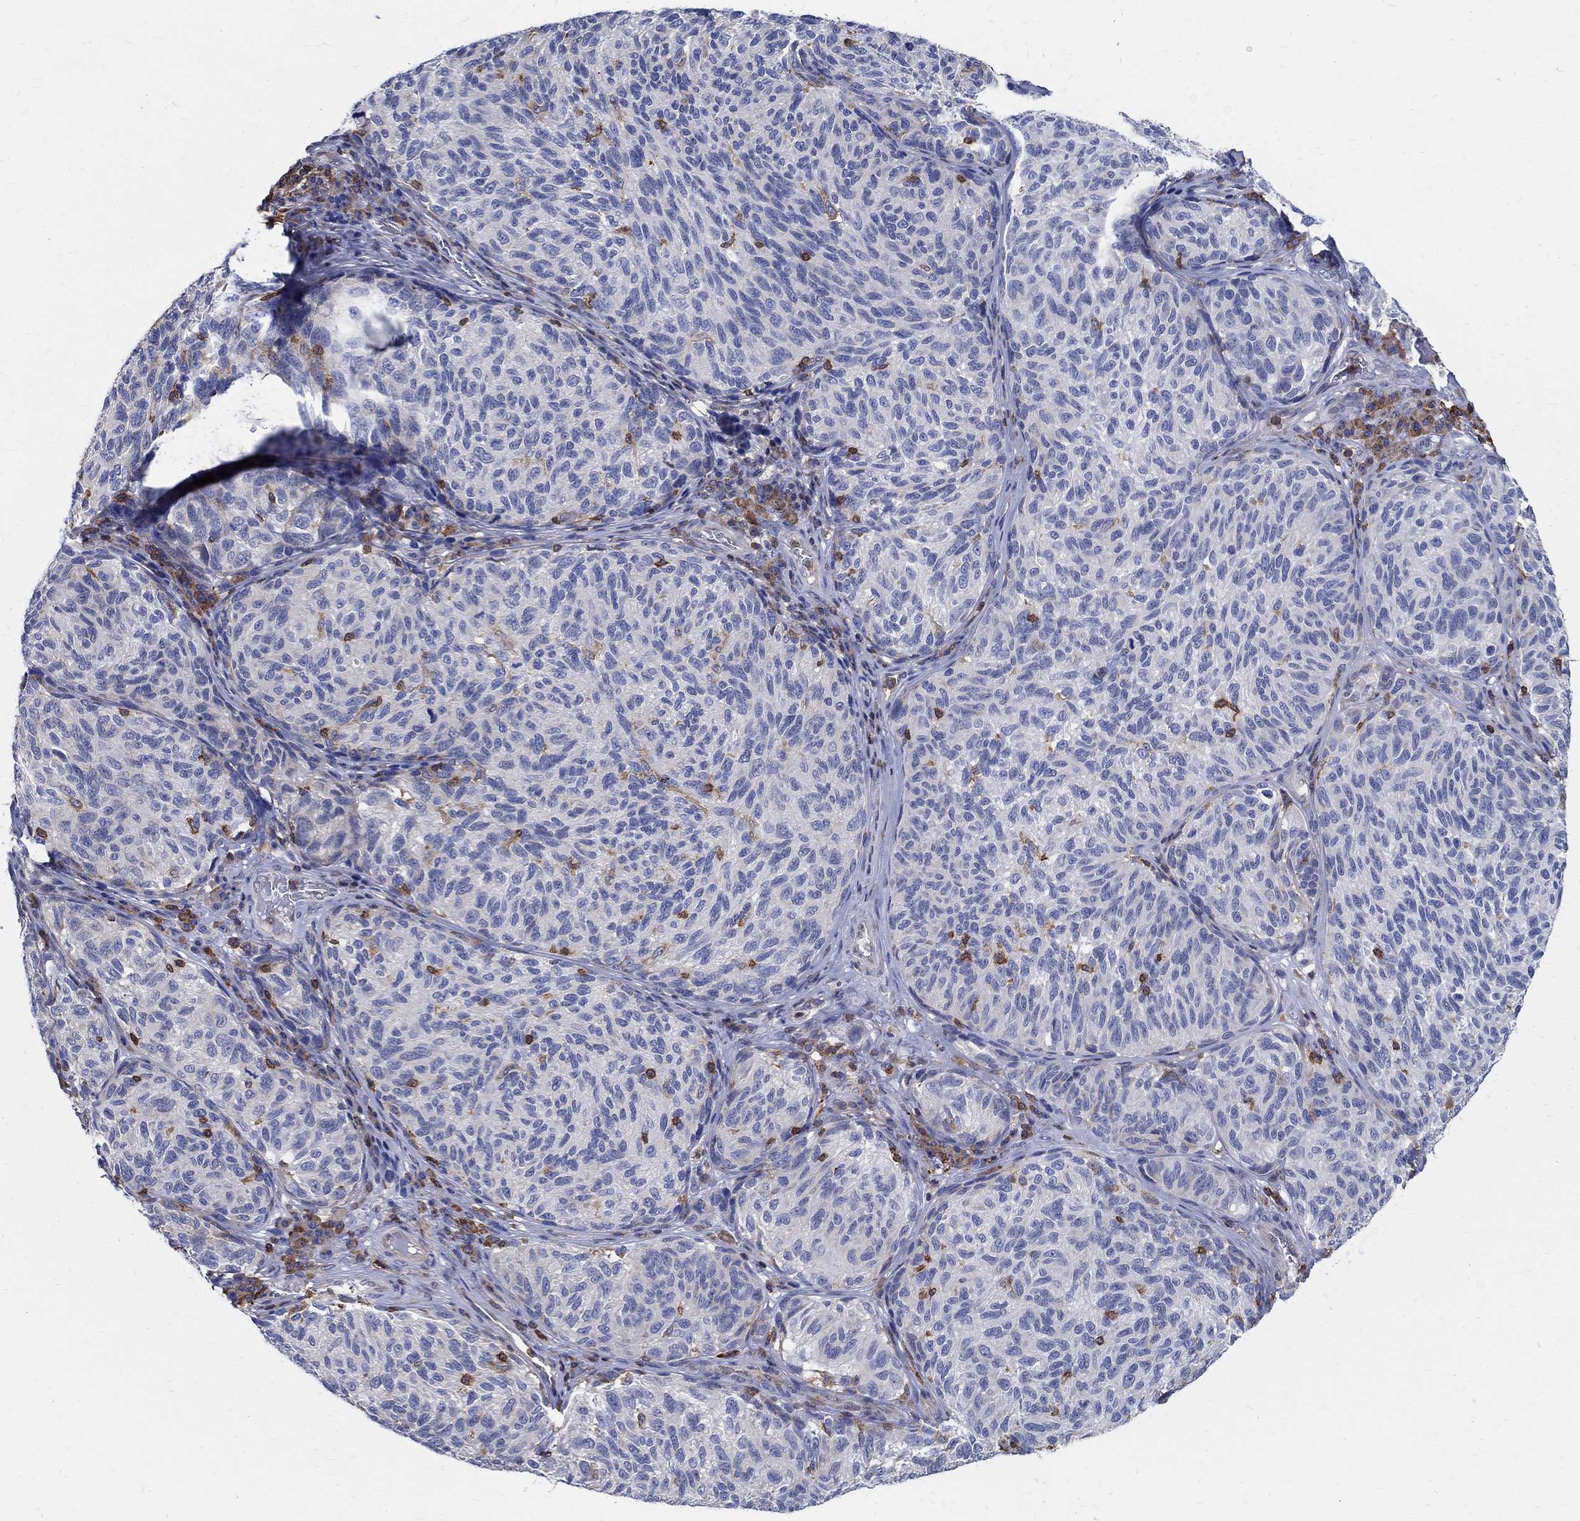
{"staining": {"intensity": "negative", "quantity": "none", "location": "none"}, "tissue": "melanoma", "cell_type": "Tumor cells", "image_type": "cancer", "snomed": [{"axis": "morphology", "description": "Malignant melanoma, NOS"}, {"axis": "topography", "description": "Skin"}], "caption": "IHC of human malignant melanoma exhibits no positivity in tumor cells. The staining is performed using DAB brown chromogen with nuclei counter-stained in using hematoxylin.", "gene": "AGAP2", "patient": {"sex": "female", "age": 73}}